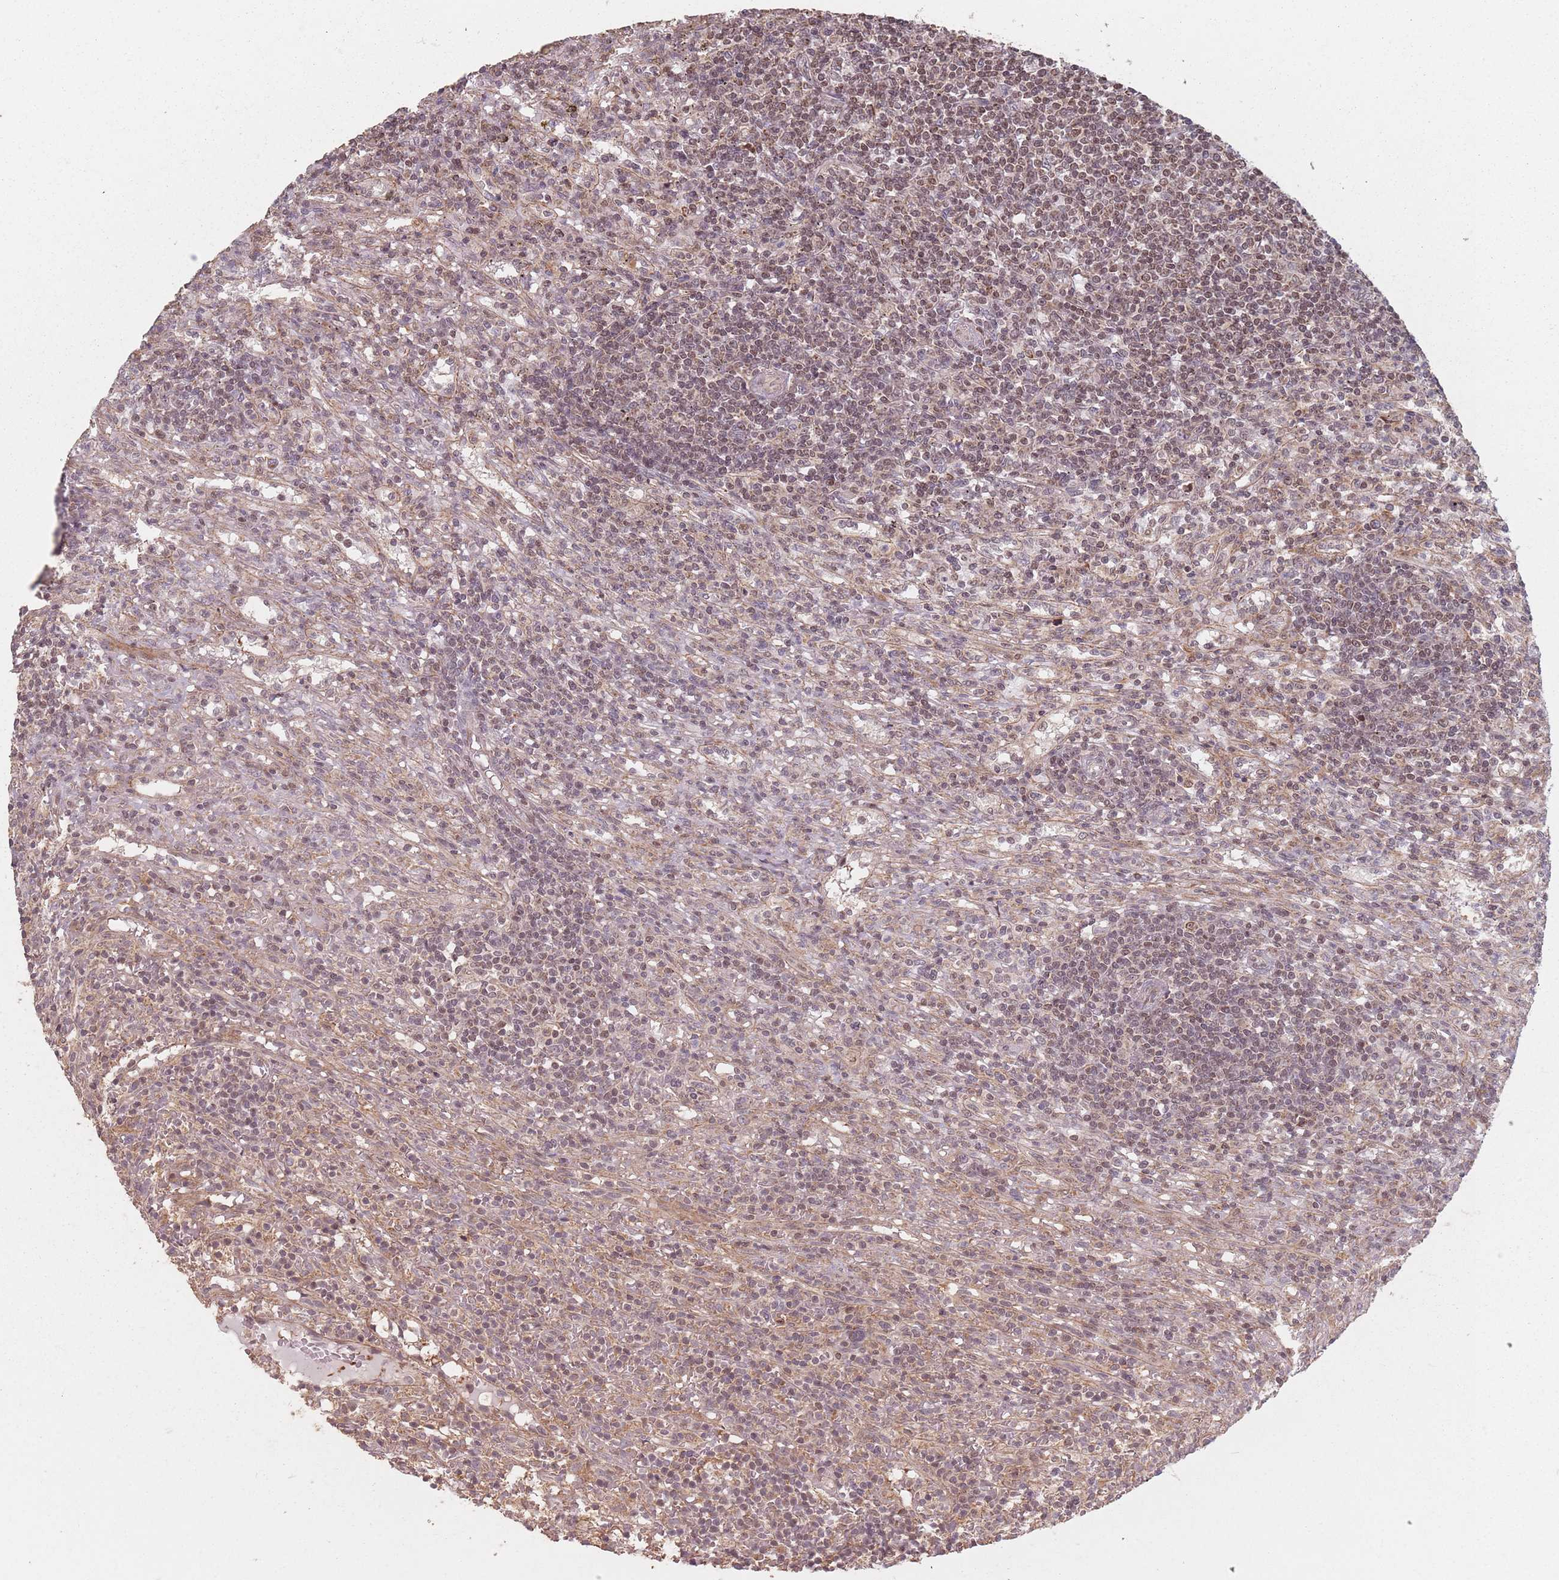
{"staining": {"intensity": "moderate", "quantity": "25%-75%", "location": "nuclear"}, "tissue": "lymphoma", "cell_type": "Tumor cells", "image_type": "cancer", "snomed": [{"axis": "morphology", "description": "Malignant lymphoma, non-Hodgkin's type, Low grade"}, {"axis": "topography", "description": "Spleen"}], "caption": "Tumor cells demonstrate moderate nuclear positivity in approximately 25%-75% of cells in lymphoma.", "gene": "VPS52", "patient": {"sex": "male", "age": 76}}